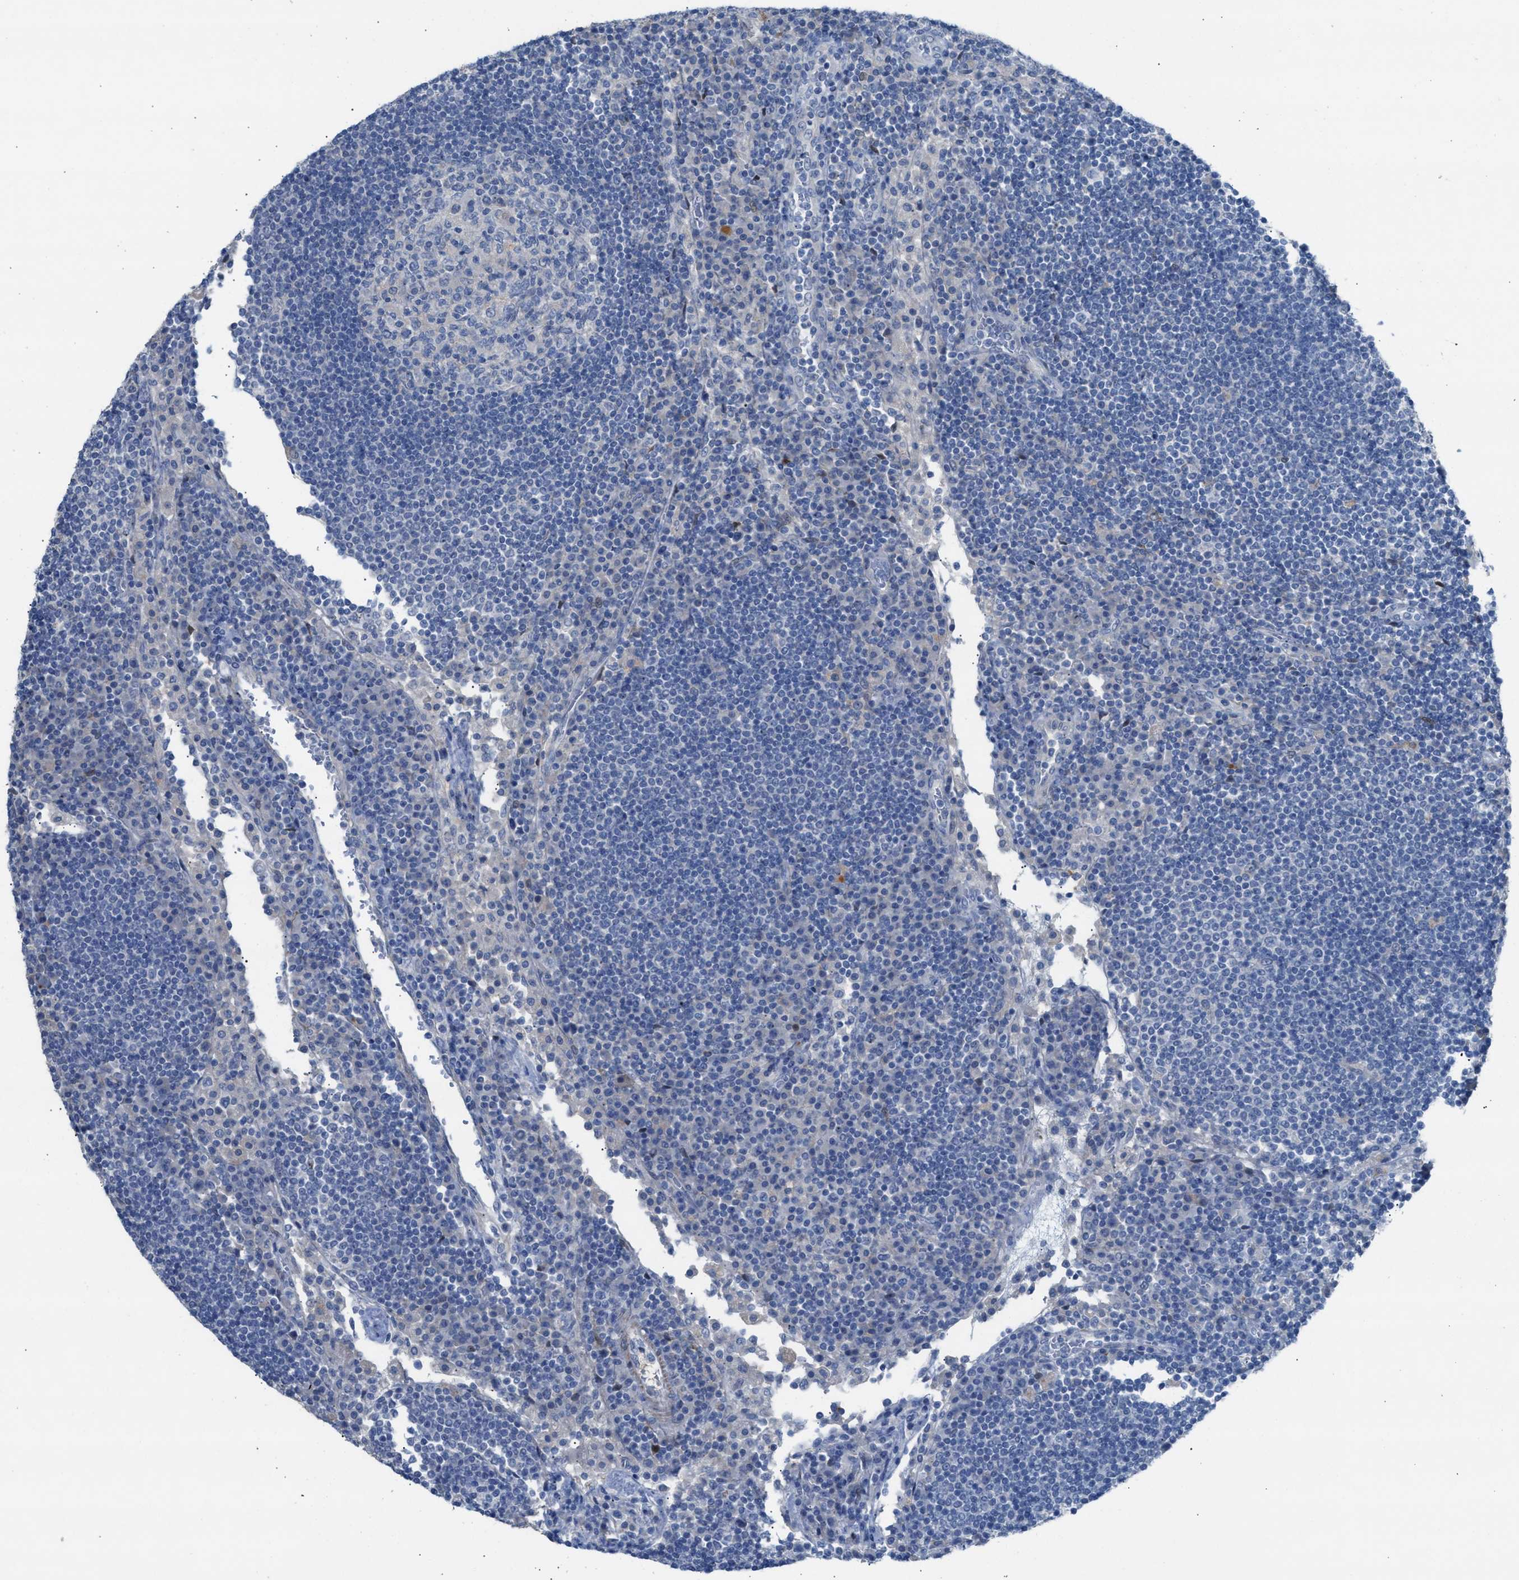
{"staining": {"intensity": "negative", "quantity": "none", "location": "none"}, "tissue": "lymph node", "cell_type": "Germinal center cells", "image_type": "normal", "snomed": [{"axis": "morphology", "description": "Normal tissue, NOS"}, {"axis": "topography", "description": "Lymph node"}], "caption": "A micrograph of lymph node stained for a protein reveals no brown staining in germinal center cells.", "gene": "ASPA", "patient": {"sex": "female", "age": 53}}